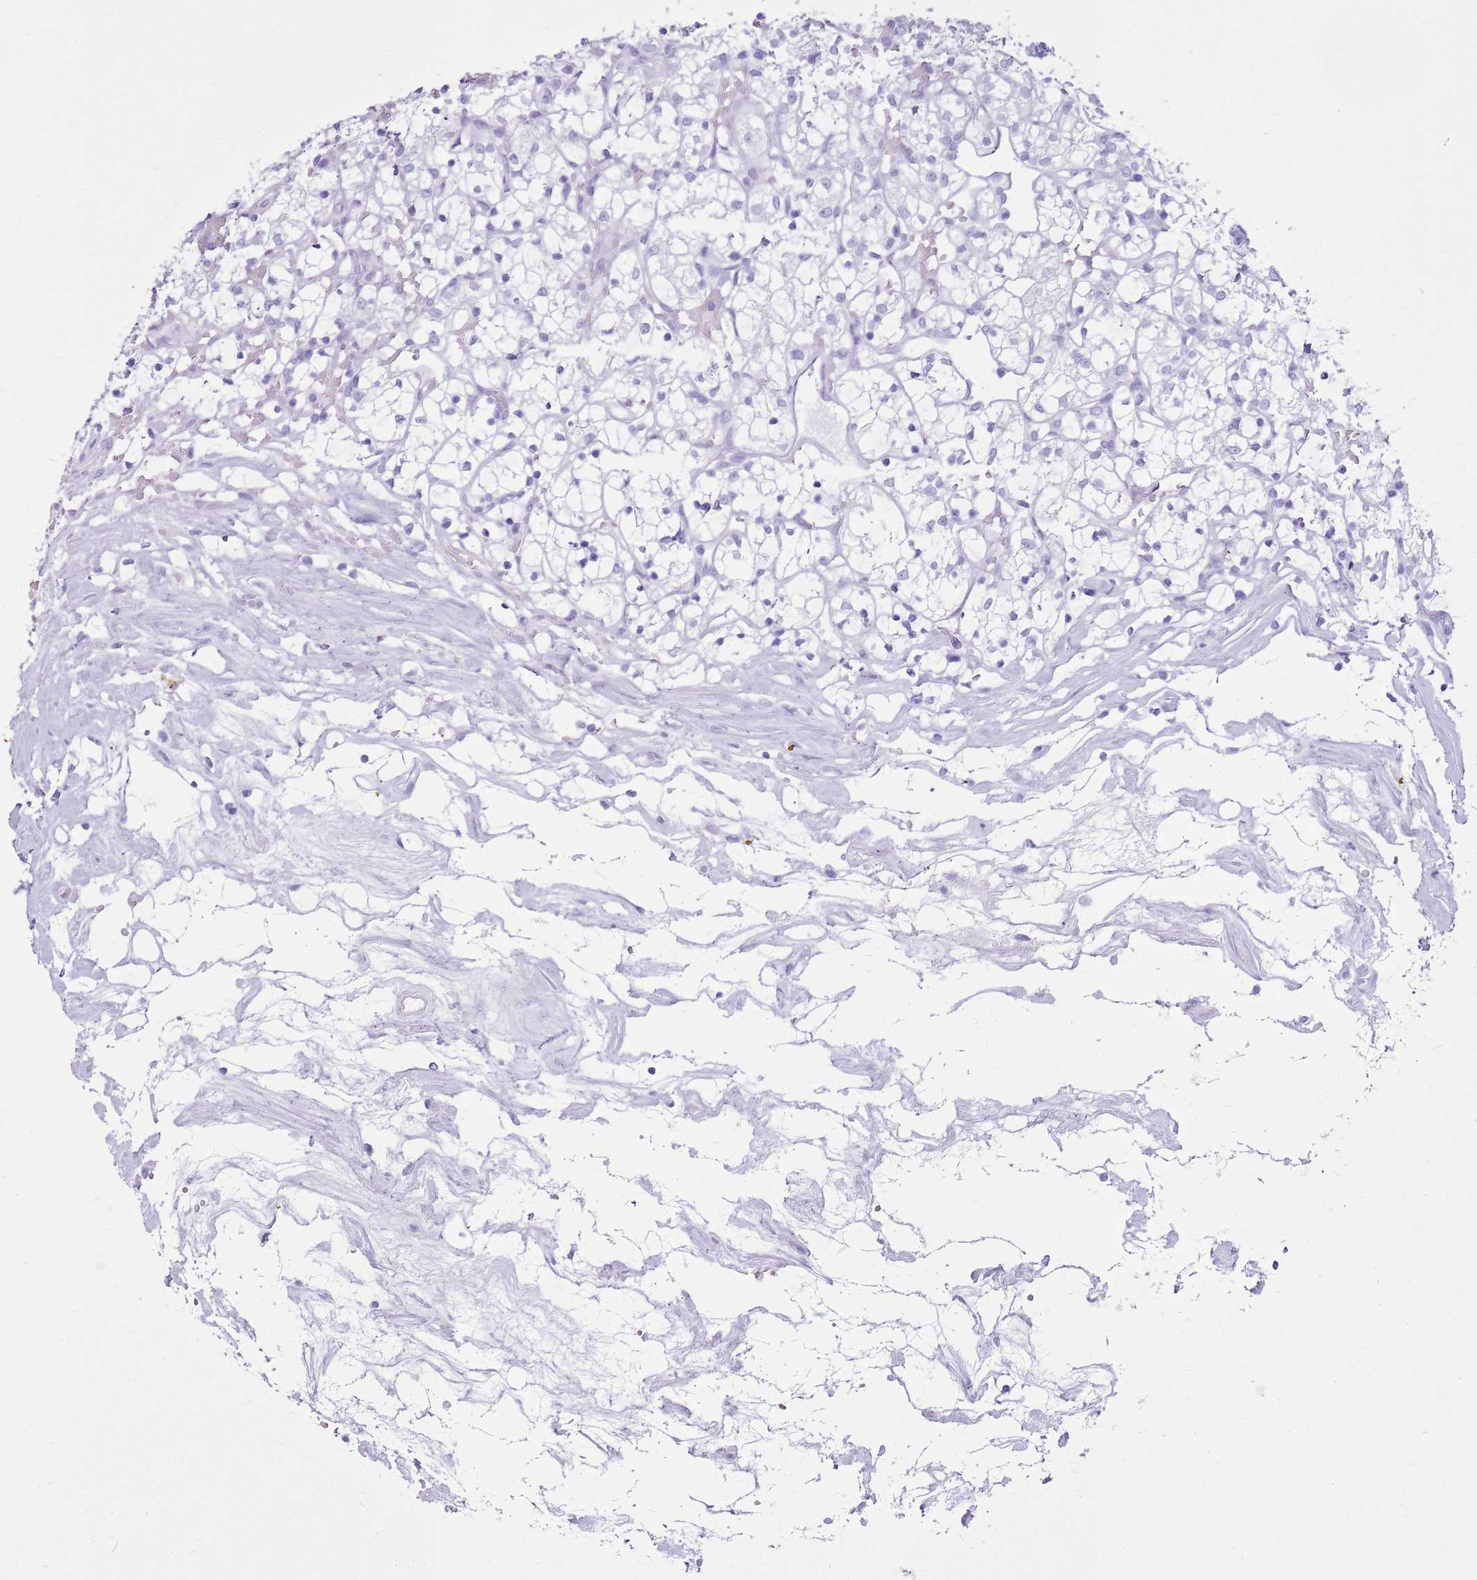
{"staining": {"intensity": "negative", "quantity": "none", "location": "none"}, "tissue": "renal cancer", "cell_type": "Tumor cells", "image_type": "cancer", "snomed": [{"axis": "morphology", "description": "Adenocarcinoma, NOS"}, {"axis": "topography", "description": "Kidney"}], "caption": "Micrograph shows no significant protein staining in tumor cells of renal cancer. (DAB immunohistochemistry visualized using brightfield microscopy, high magnification).", "gene": "CA8", "patient": {"sex": "female", "age": 69}}